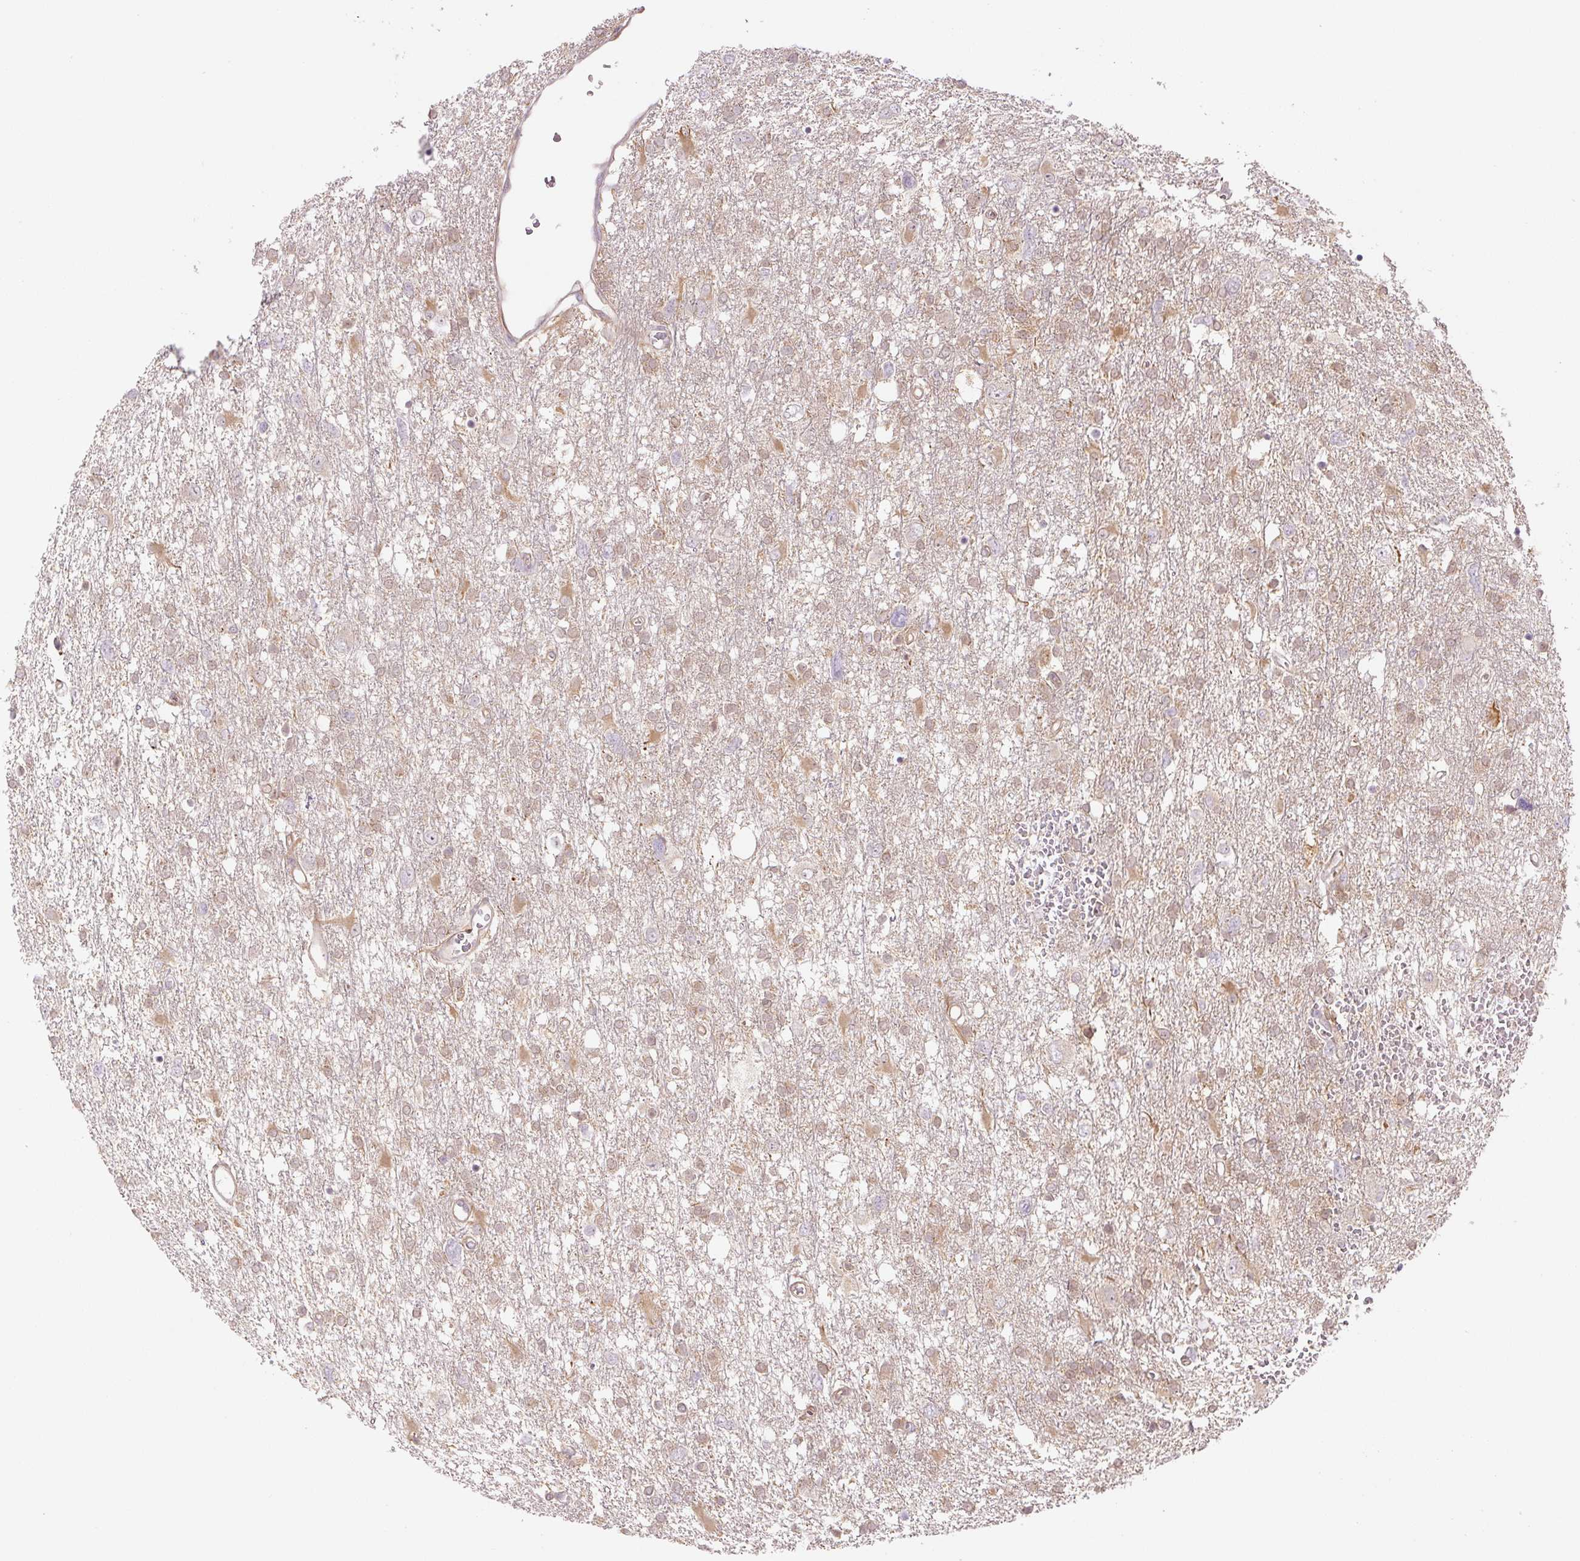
{"staining": {"intensity": "weak", "quantity": "25%-75%", "location": "cytoplasmic/membranous,nuclear"}, "tissue": "glioma", "cell_type": "Tumor cells", "image_type": "cancer", "snomed": [{"axis": "morphology", "description": "Glioma, malignant, High grade"}, {"axis": "topography", "description": "Brain"}], "caption": "Malignant glioma (high-grade) stained with a protein marker displays weak staining in tumor cells.", "gene": "SPSB2", "patient": {"sex": "male", "age": 61}}